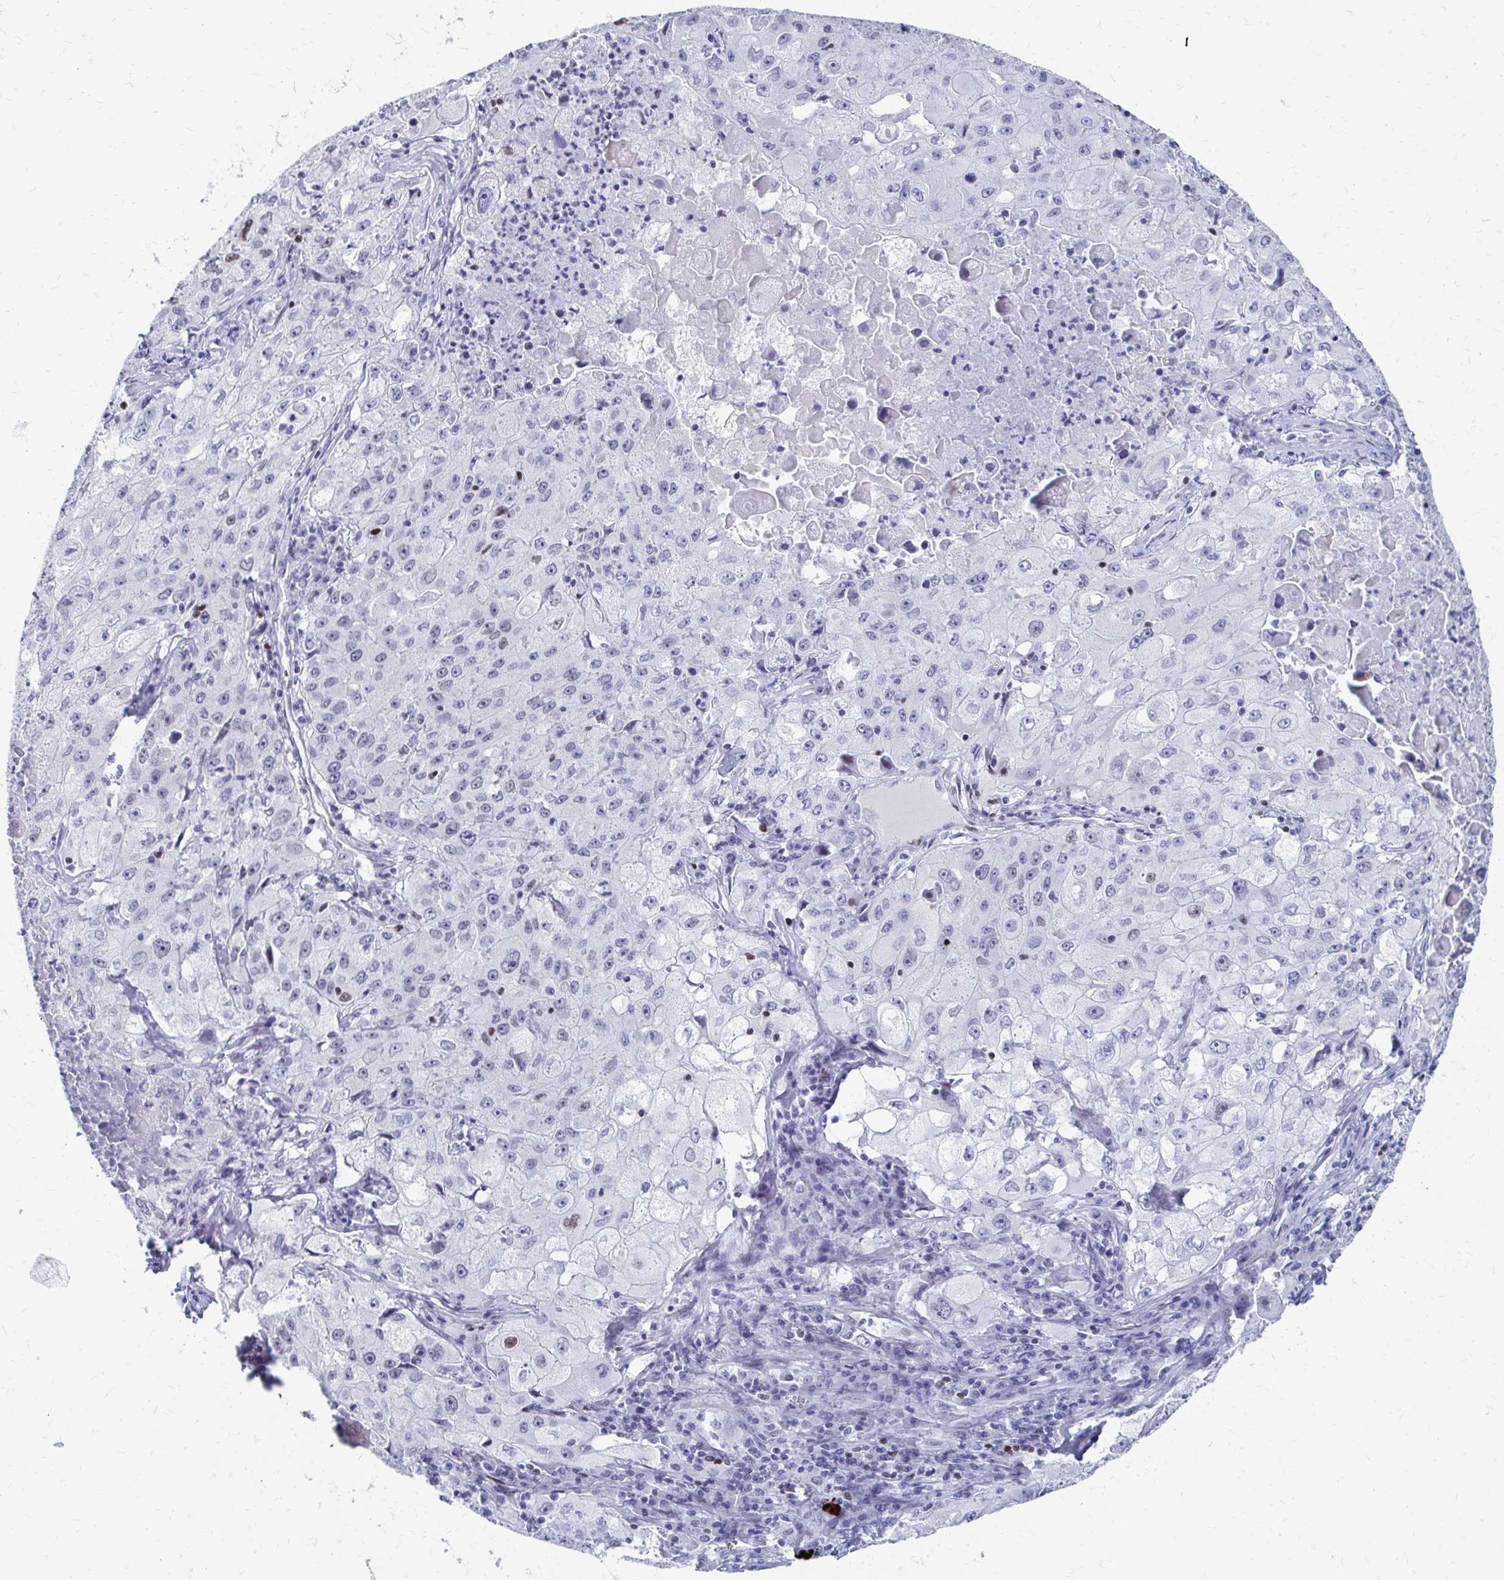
{"staining": {"intensity": "negative", "quantity": "none", "location": "none"}, "tissue": "lung cancer", "cell_type": "Tumor cells", "image_type": "cancer", "snomed": [{"axis": "morphology", "description": "Squamous cell carcinoma, NOS"}, {"axis": "topography", "description": "Lung"}], "caption": "Squamous cell carcinoma (lung) was stained to show a protein in brown. There is no significant staining in tumor cells. (DAB (3,3'-diaminobenzidine) immunohistochemistry (IHC) with hematoxylin counter stain).", "gene": "CDIN1", "patient": {"sex": "male", "age": 63}}